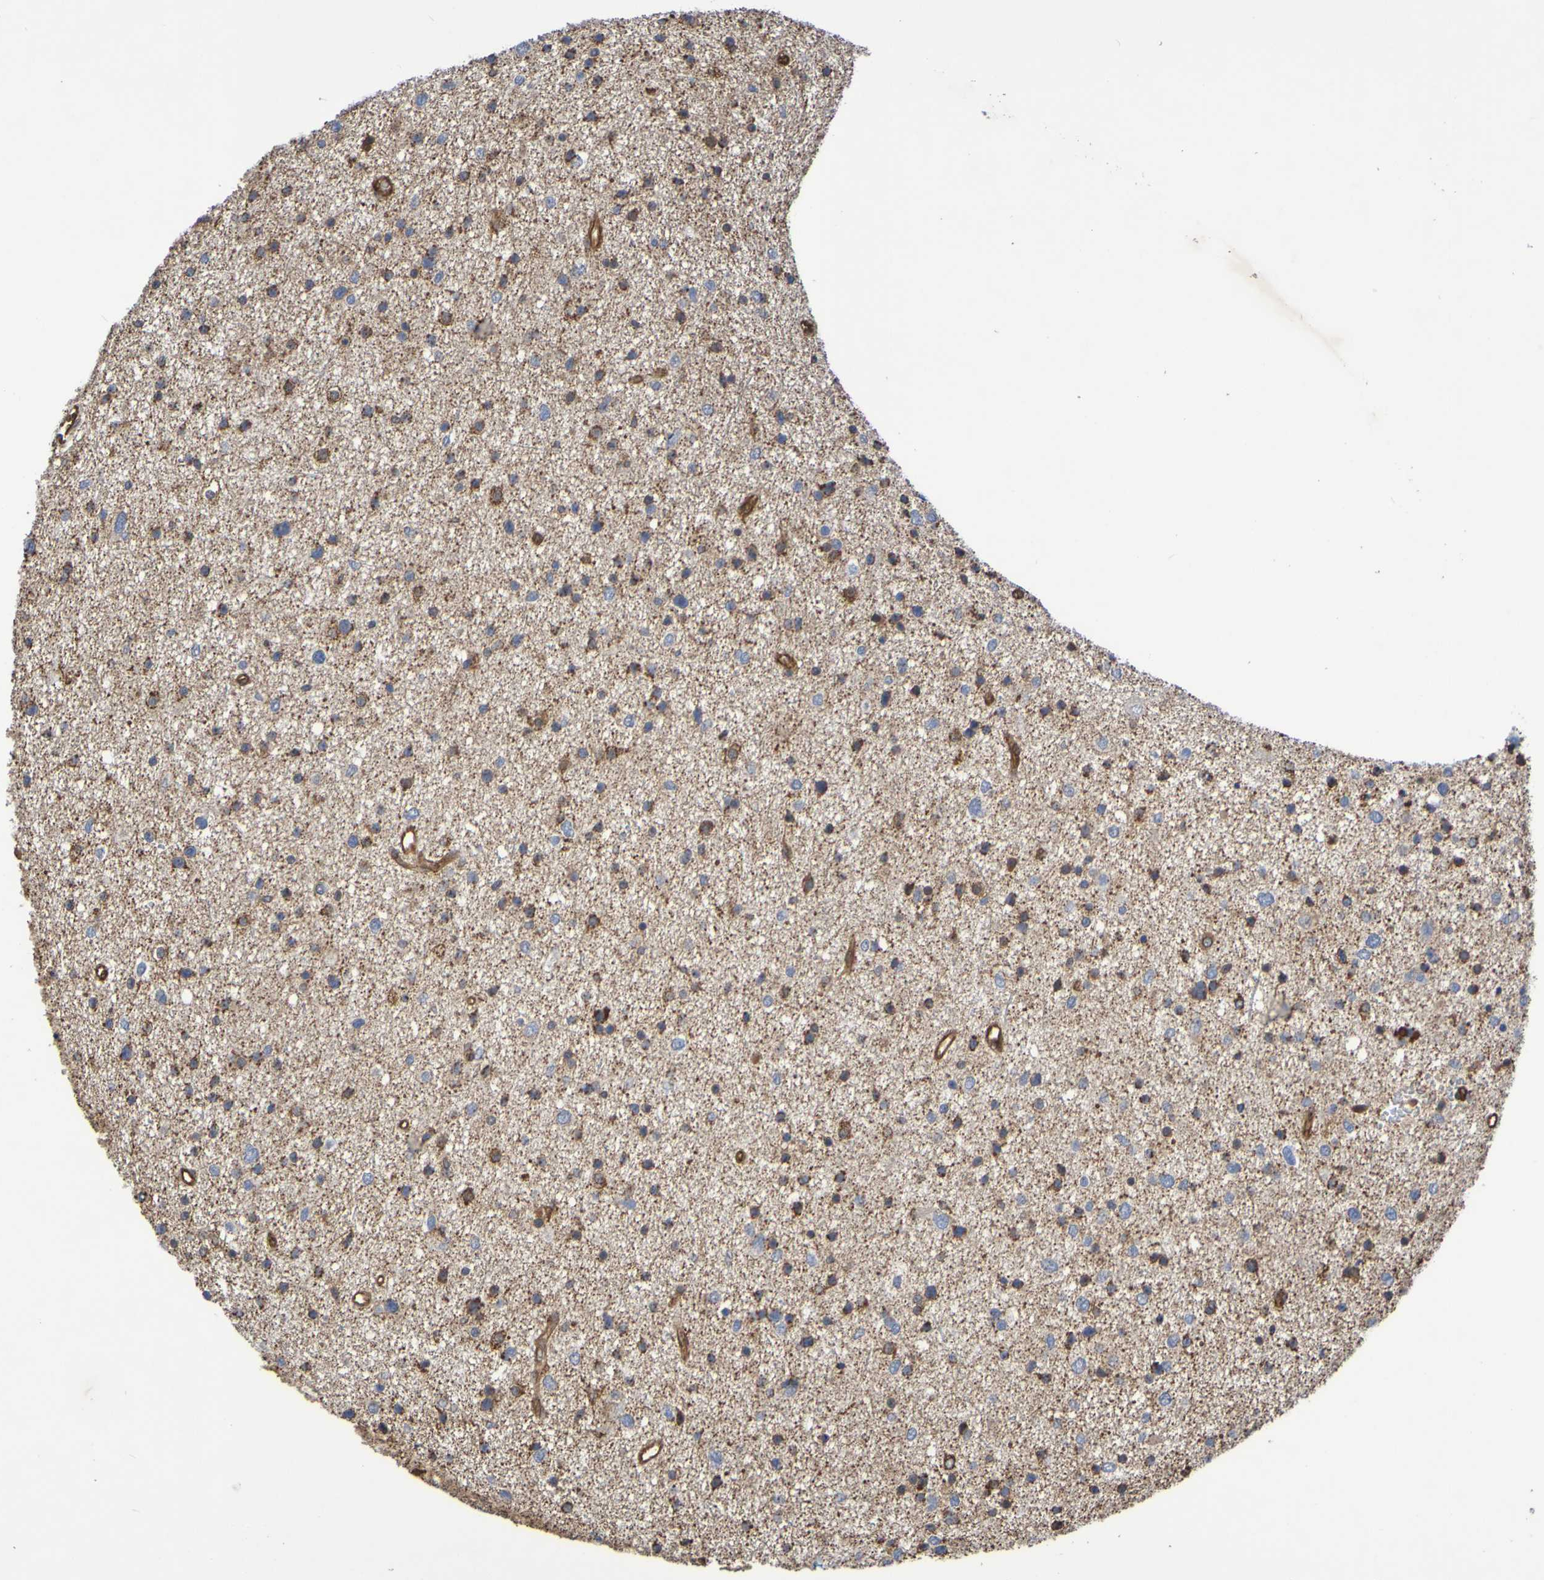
{"staining": {"intensity": "moderate", "quantity": "25%-75%", "location": "cytoplasmic/membranous"}, "tissue": "glioma", "cell_type": "Tumor cells", "image_type": "cancer", "snomed": [{"axis": "morphology", "description": "Glioma, malignant, Low grade"}, {"axis": "topography", "description": "Brain"}], "caption": "Glioma stained with a protein marker exhibits moderate staining in tumor cells.", "gene": "SERPINB6", "patient": {"sex": "female", "age": 37}}